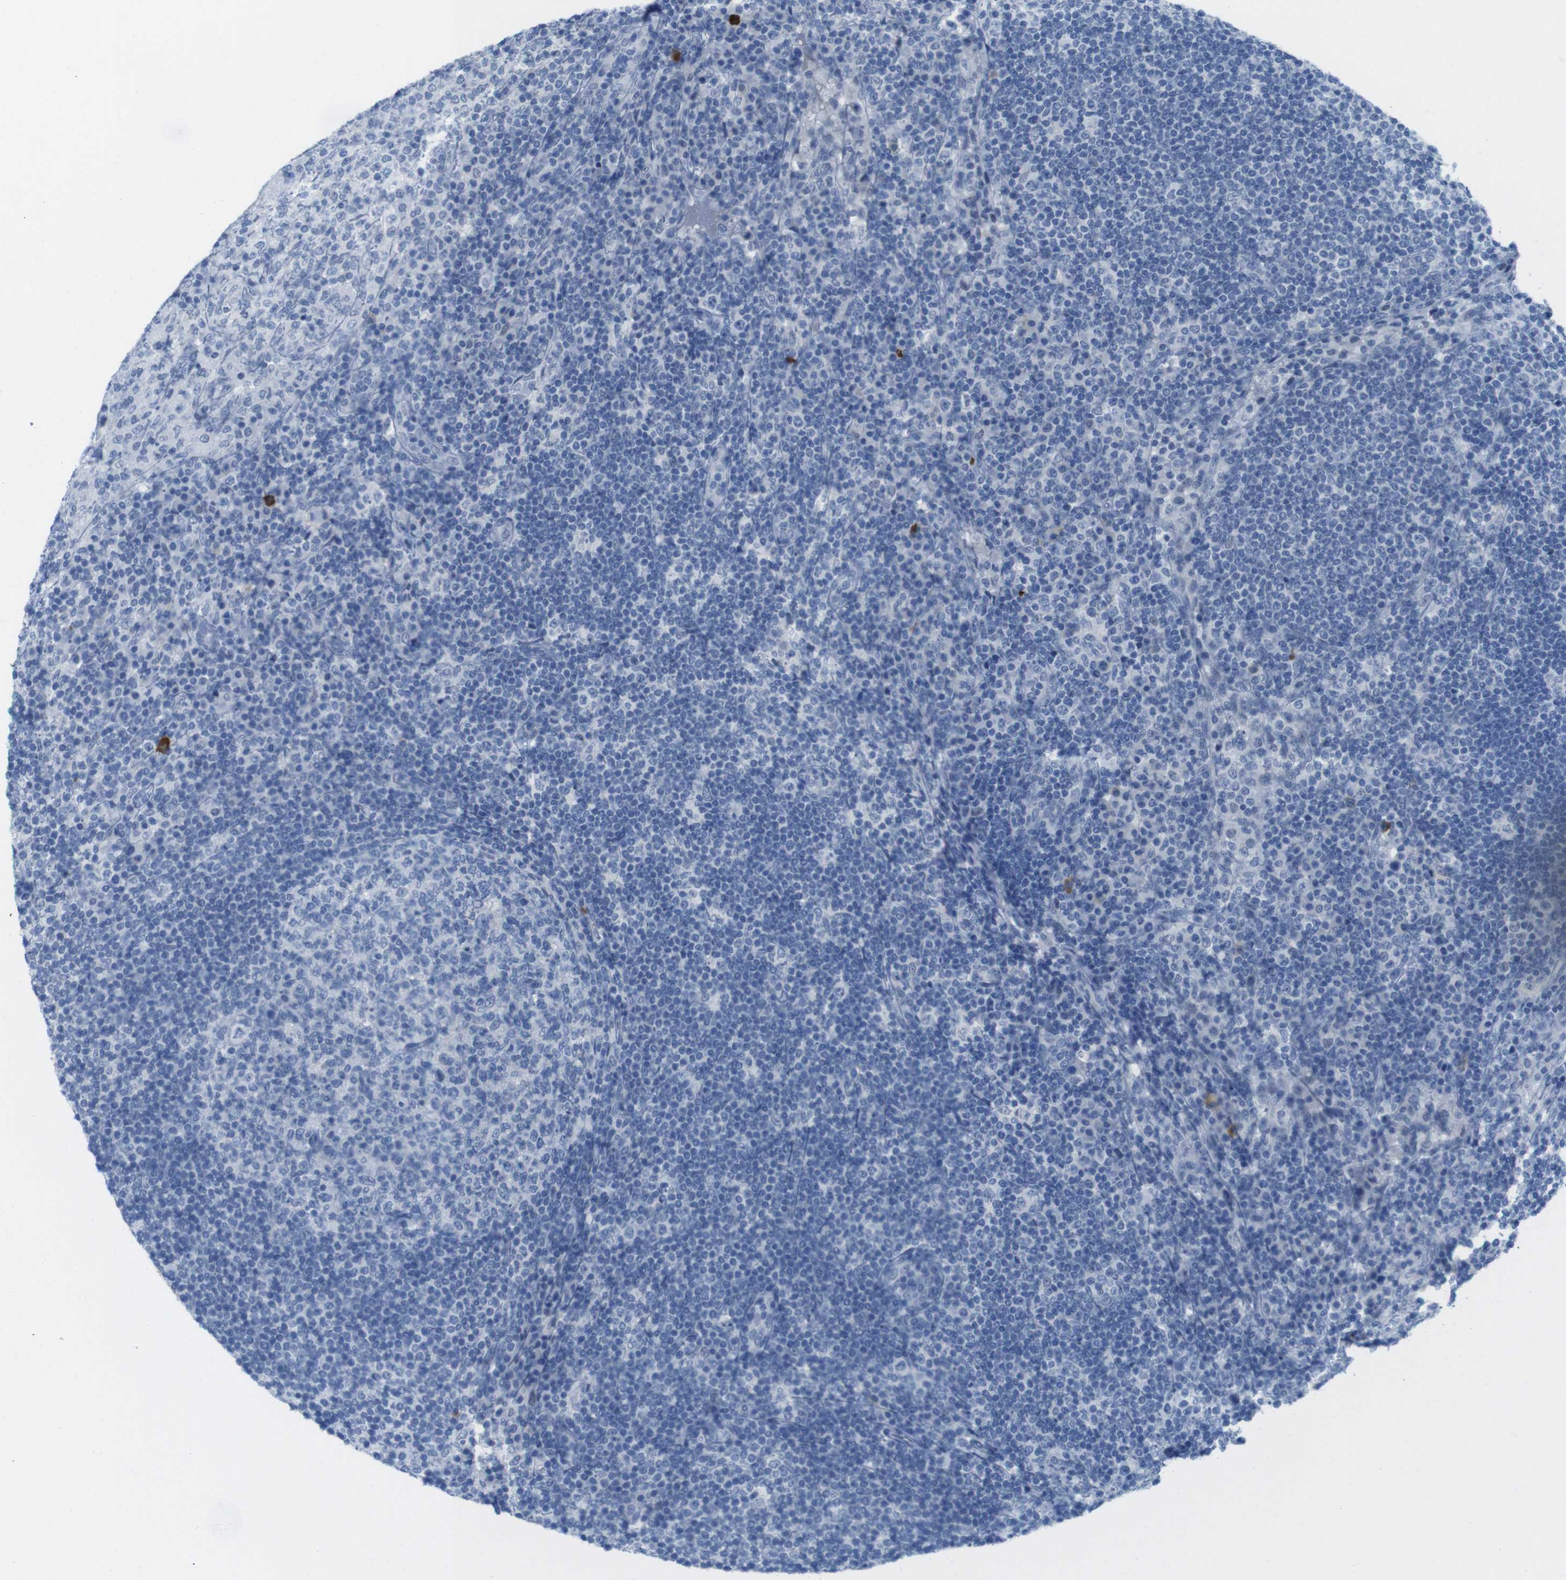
{"staining": {"intensity": "negative", "quantity": "none", "location": "none"}, "tissue": "lymph node", "cell_type": "Germinal center cells", "image_type": "normal", "snomed": [{"axis": "morphology", "description": "Normal tissue, NOS"}, {"axis": "topography", "description": "Lymph node"}], "caption": "High power microscopy photomicrograph of an immunohistochemistry photomicrograph of normal lymph node, revealing no significant expression in germinal center cells.", "gene": "OPN1SW", "patient": {"sex": "female", "age": 53}}